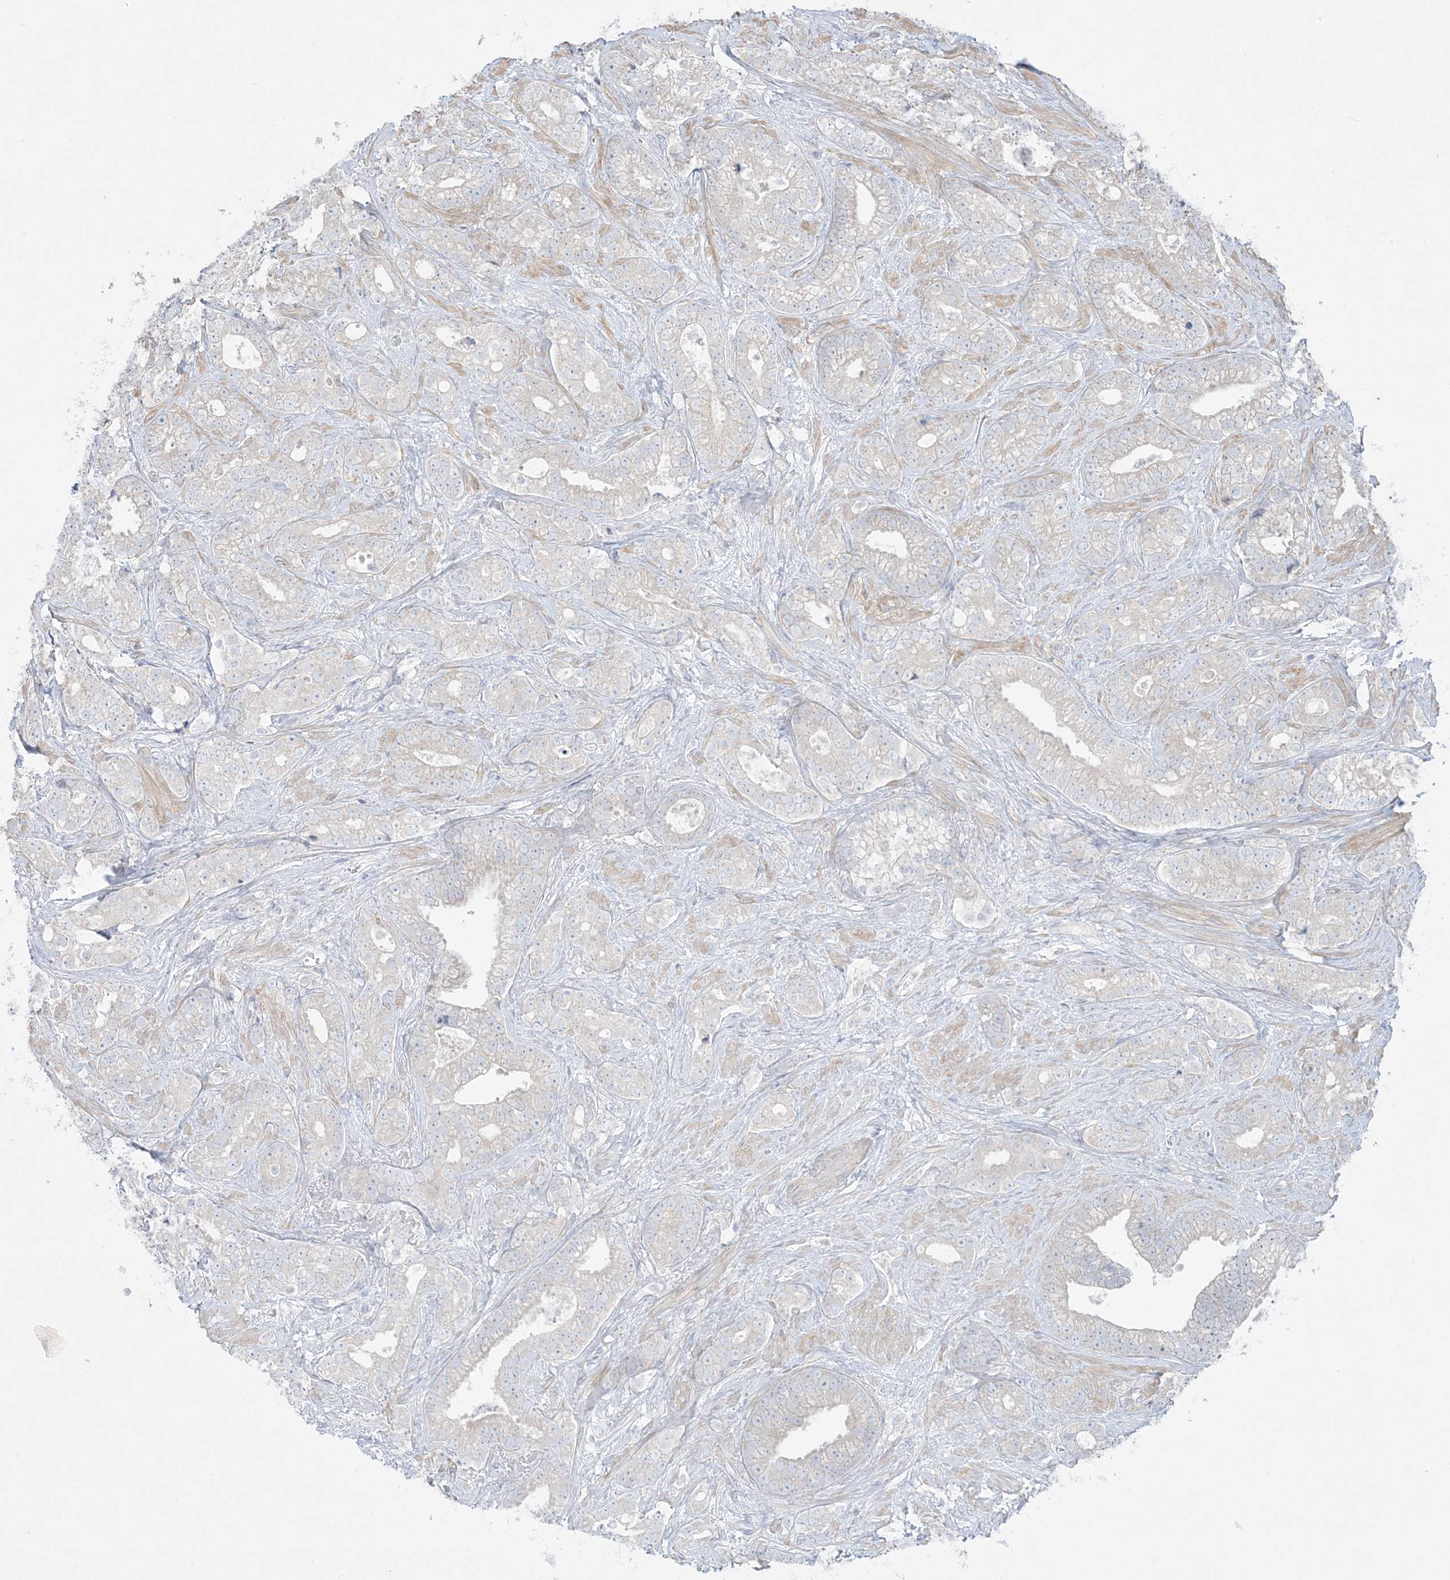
{"staining": {"intensity": "negative", "quantity": "none", "location": "none"}, "tissue": "prostate cancer", "cell_type": "Tumor cells", "image_type": "cancer", "snomed": [{"axis": "morphology", "description": "Adenocarcinoma, High grade"}, {"axis": "topography", "description": "Prostate and seminal vesicle, NOS"}], "caption": "Human high-grade adenocarcinoma (prostate) stained for a protein using immunohistochemistry displays no staining in tumor cells.", "gene": "FAM184A", "patient": {"sex": "male", "age": 67}}